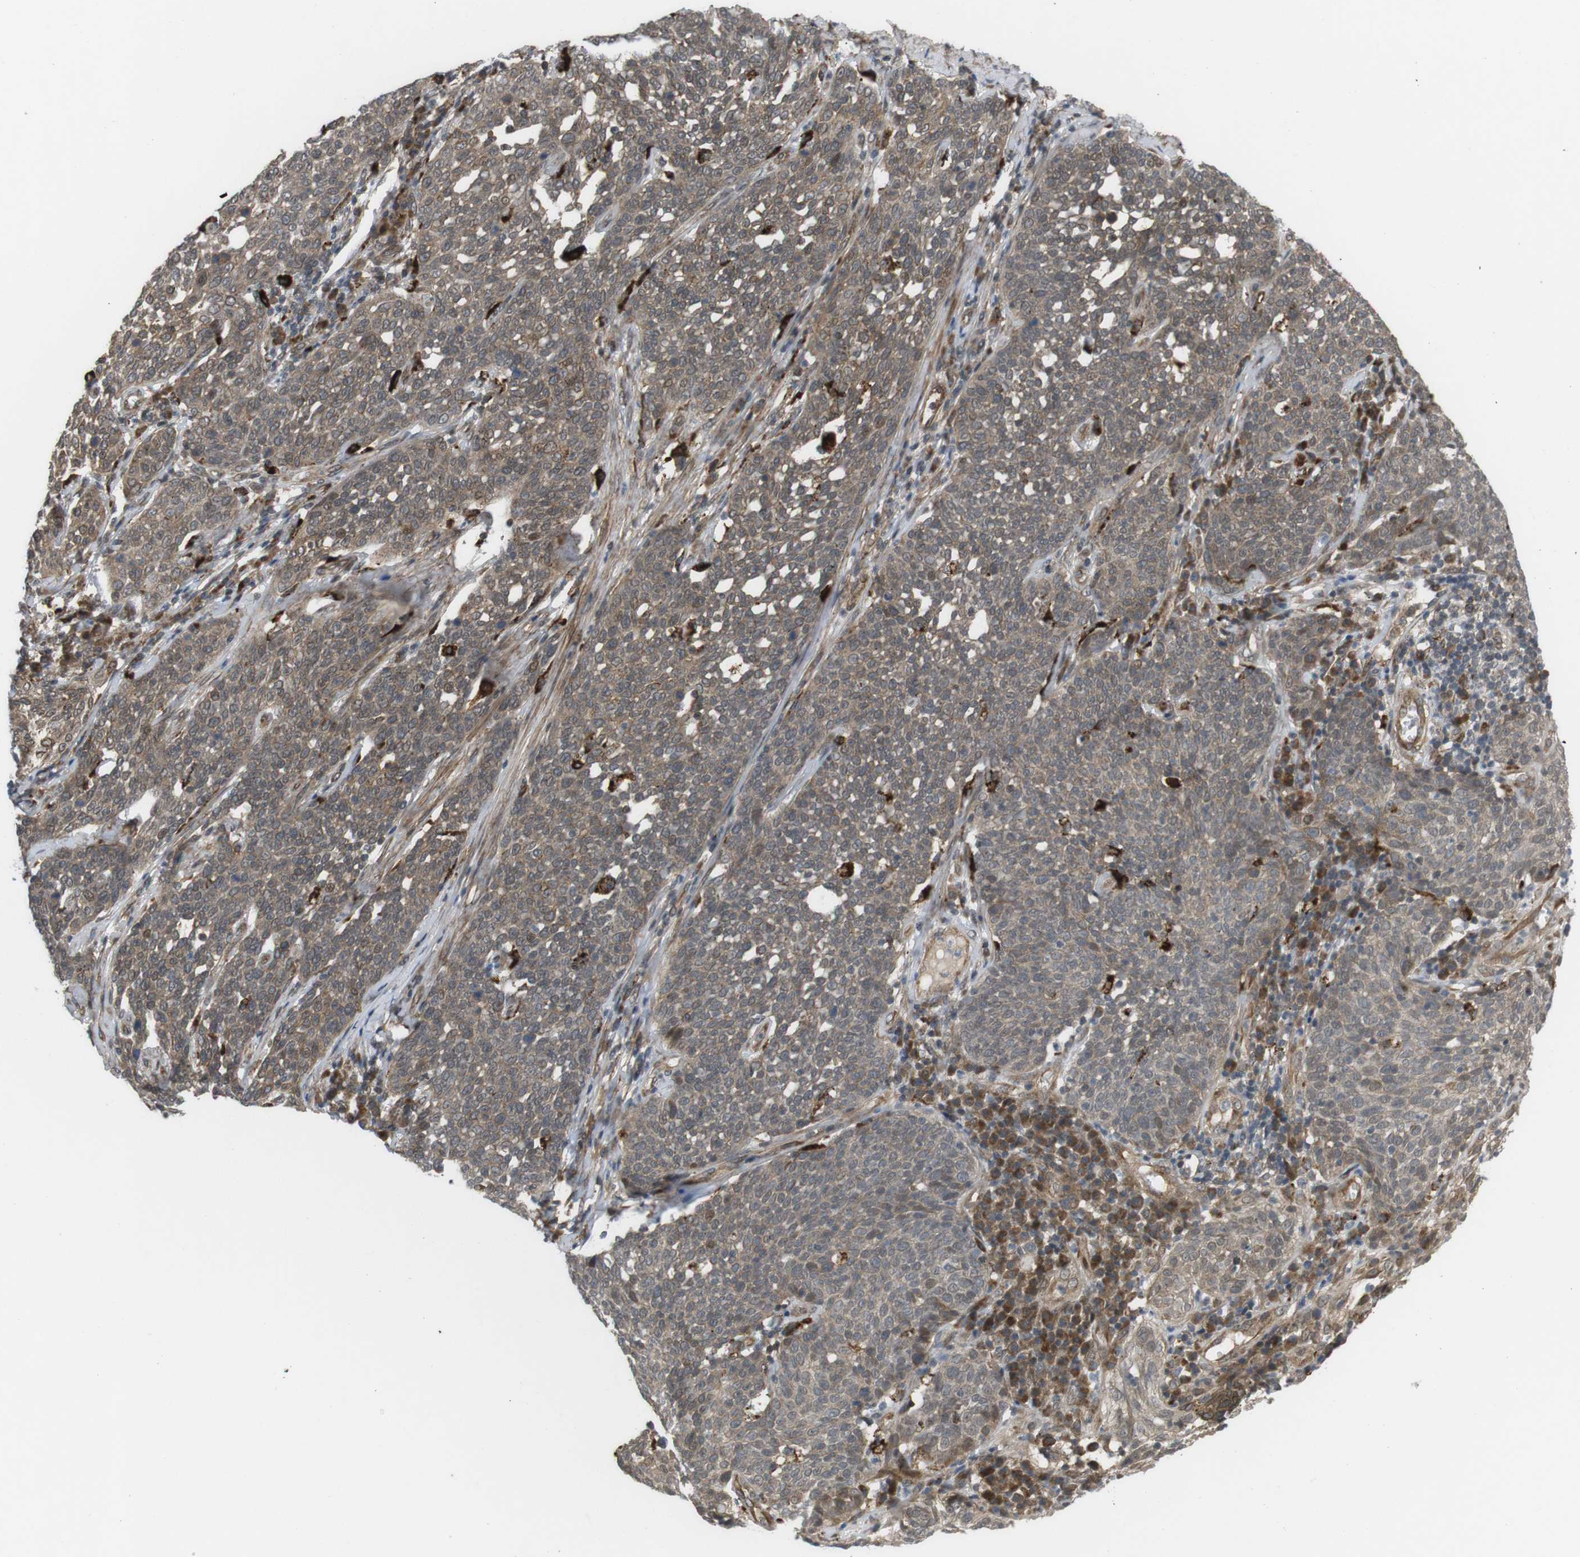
{"staining": {"intensity": "weak", "quantity": ">75%", "location": "cytoplasmic/membranous"}, "tissue": "cervical cancer", "cell_type": "Tumor cells", "image_type": "cancer", "snomed": [{"axis": "morphology", "description": "Squamous cell carcinoma, NOS"}, {"axis": "topography", "description": "Cervix"}], "caption": "This micrograph demonstrates immunohistochemistry (IHC) staining of human cervical cancer (squamous cell carcinoma), with low weak cytoplasmic/membranous positivity in approximately >75% of tumor cells.", "gene": "KANK2", "patient": {"sex": "female", "age": 34}}